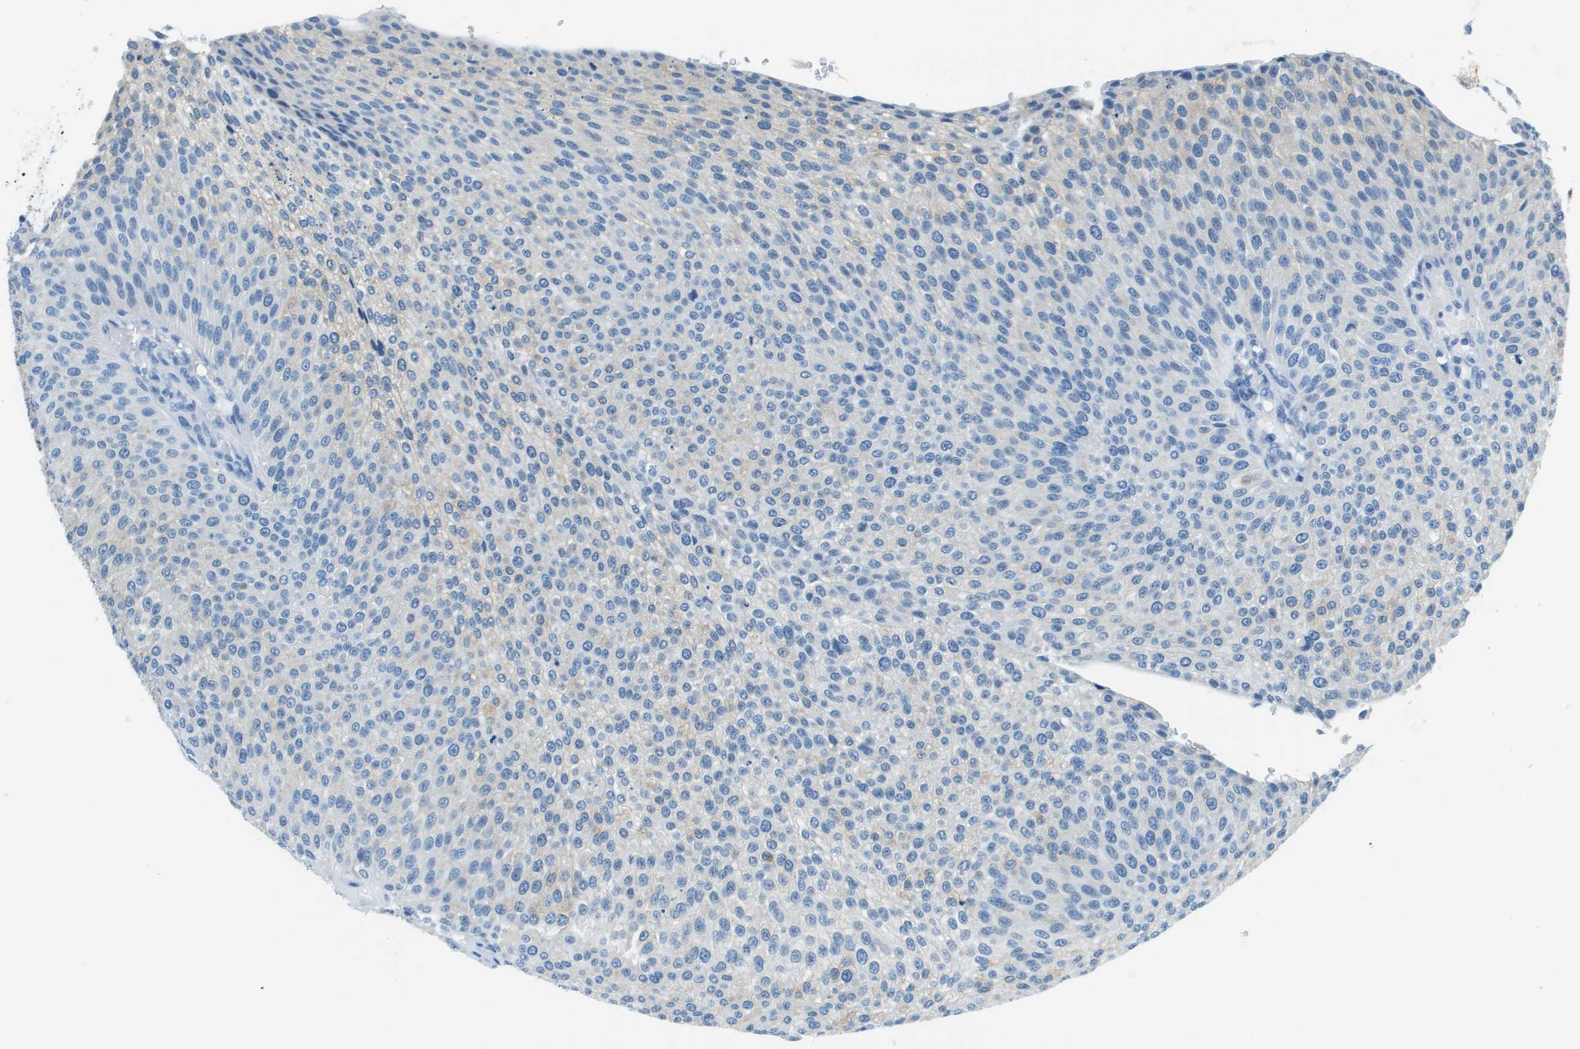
{"staining": {"intensity": "negative", "quantity": "none", "location": "none"}, "tissue": "urothelial cancer", "cell_type": "Tumor cells", "image_type": "cancer", "snomed": [{"axis": "morphology", "description": "Urothelial carcinoma, Low grade"}, {"axis": "topography", "description": "Smooth muscle"}, {"axis": "topography", "description": "Urinary bladder"}], "caption": "An IHC micrograph of urothelial cancer is shown. There is no staining in tumor cells of urothelial cancer. (Stains: DAB immunohistochemistry (IHC) with hematoxylin counter stain, Microscopy: brightfield microscopy at high magnification).", "gene": "SLC16A10", "patient": {"sex": "male", "age": 60}}